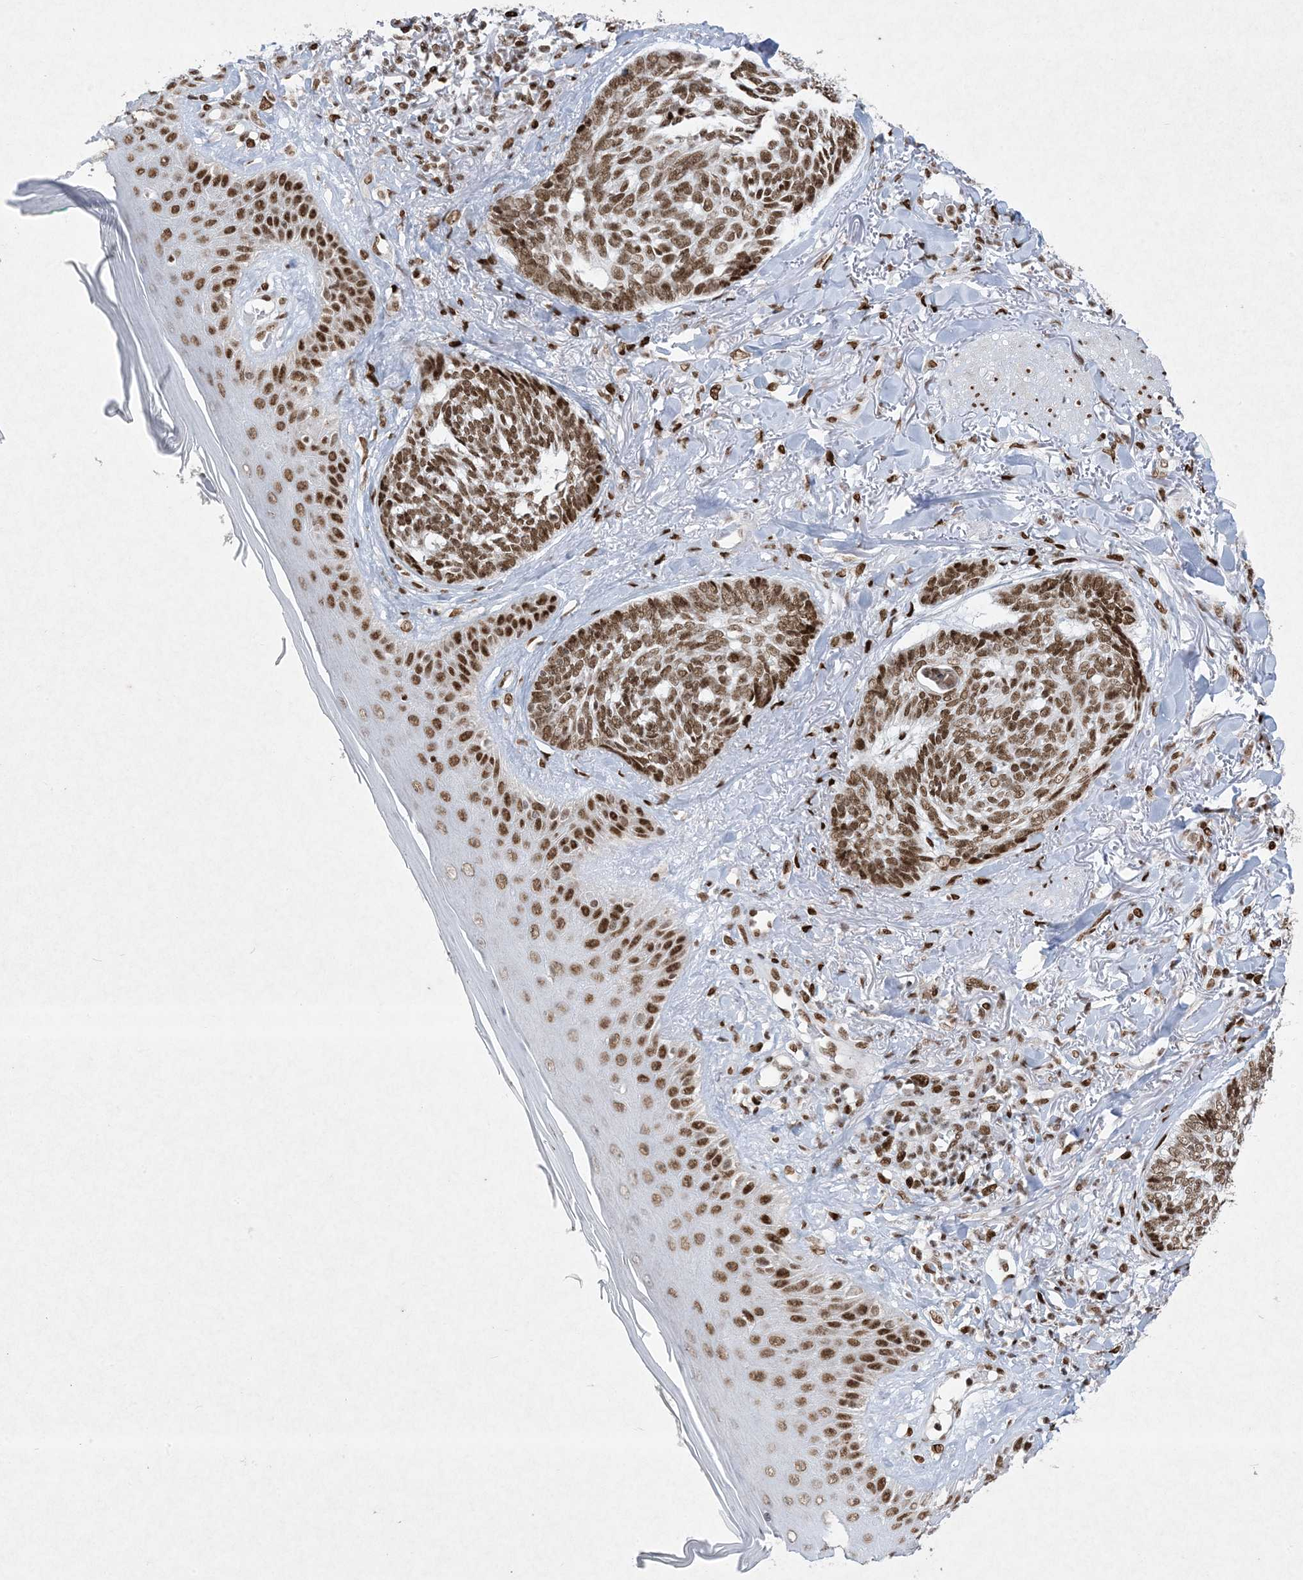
{"staining": {"intensity": "strong", "quantity": ">75%", "location": "nuclear"}, "tissue": "skin cancer", "cell_type": "Tumor cells", "image_type": "cancer", "snomed": [{"axis": "morphology", "description": "Basal cell carcinoma"}, {"axis": "topography", "description": "Skin"}], "caption": "Protein positivity by IHC exhibits strong nuclear positivity in about >75% of tumor cells in skin basal cell carcinoma. The protein is shown in brown color, while the nuclei are stained blue.", "gene": "PKNOX2", "patient": {"sex": "male", "age": 43}}